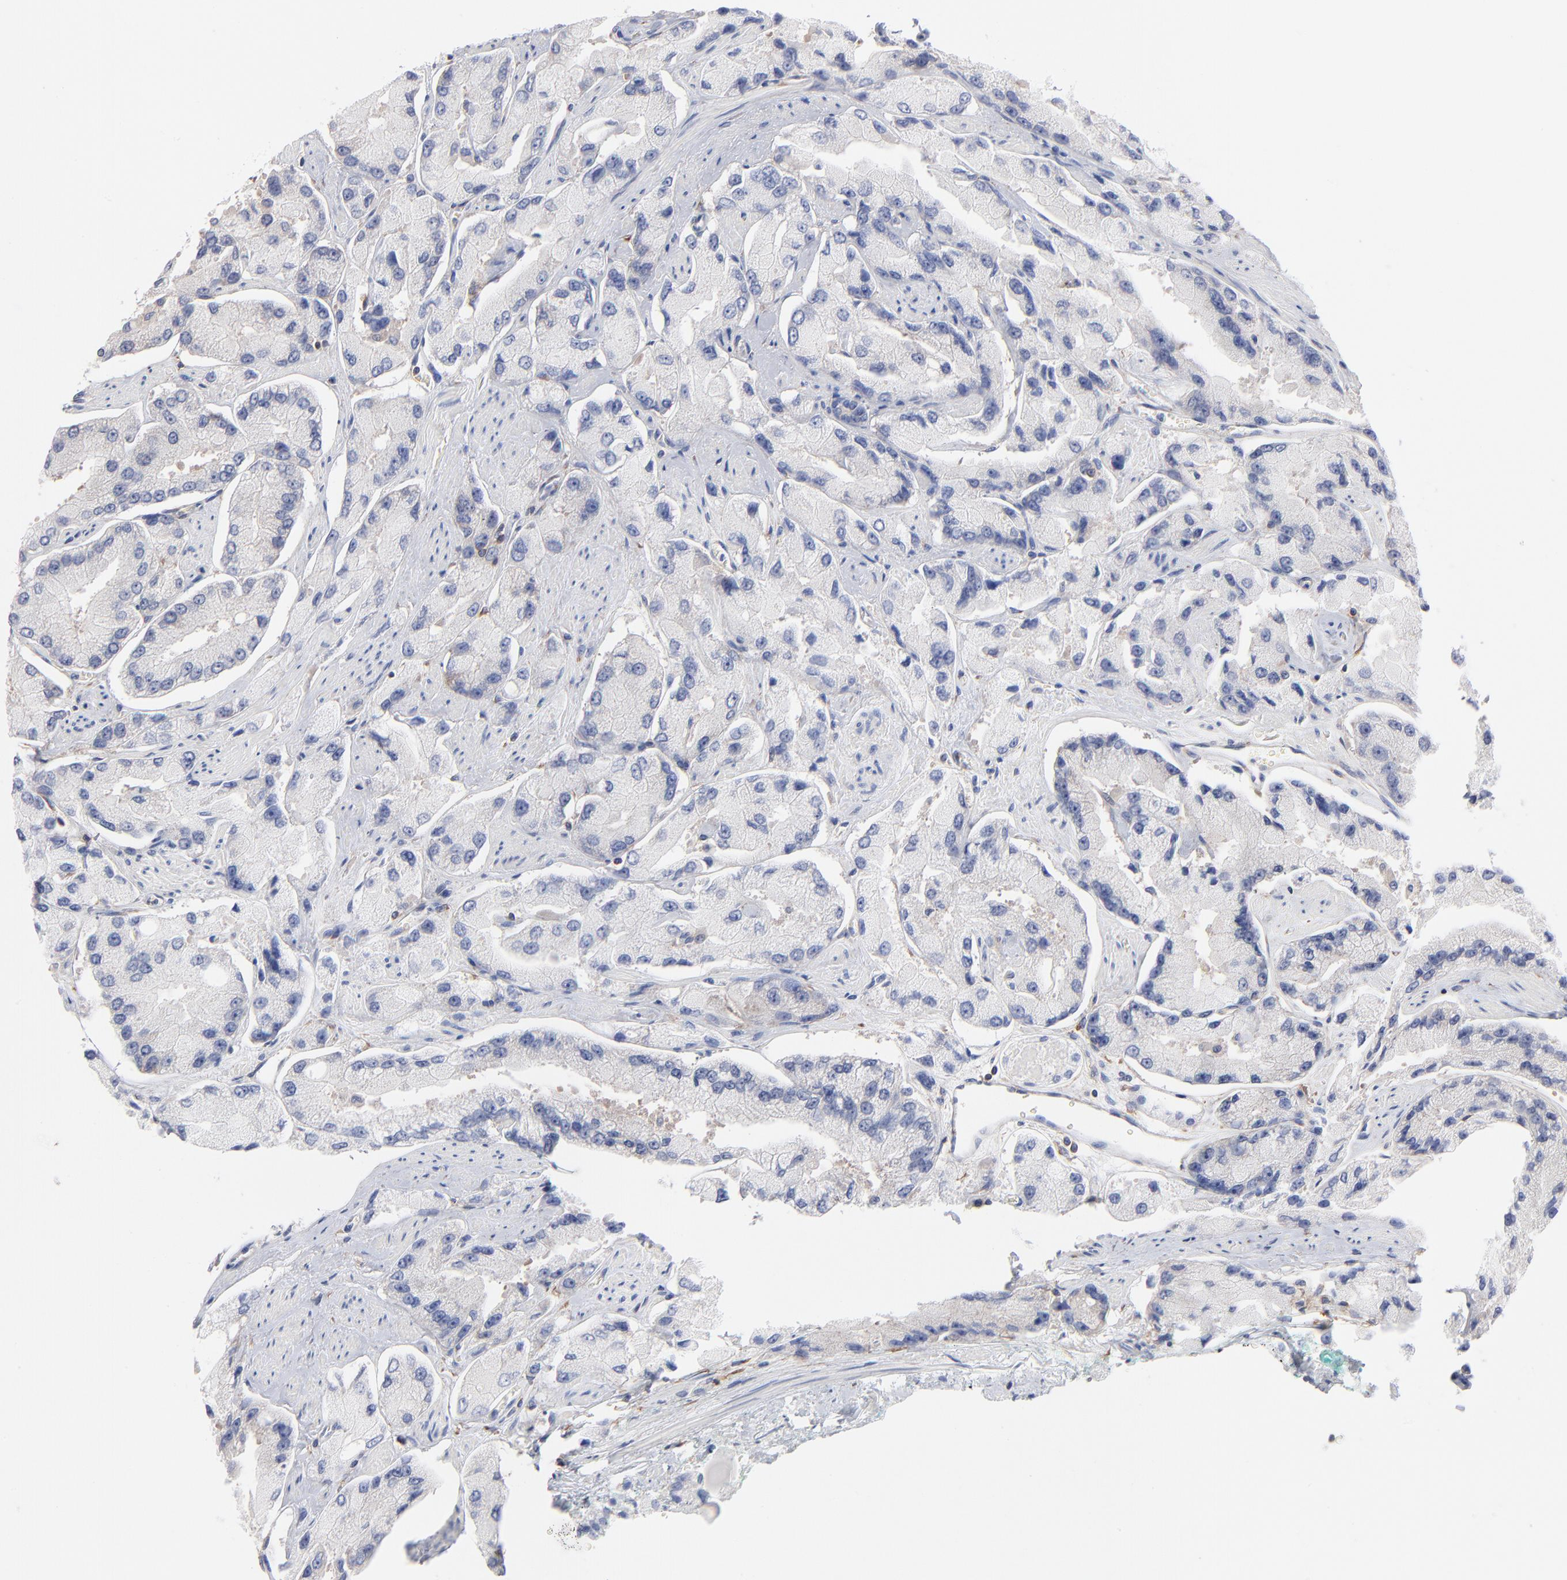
{"staining": {"intensity": "negative", "quantity": "none", "location": "none"}, "tissue": "prostate cancer", "cell_type": "Tumor cells", "image_type": "cancer", "snomed": [{"axis": "morphology", "description": "Adenocarcinoma, High grade"}, {"axis": "topography", "description": "Prostate"}], "caption": "DAB (3,3'-diaminobenzidine) immunohistochemical staining of adenocarcinoma (high-grade) (prostate) reveals no significant positivity in tumor cells.", "gene": "SEPTIN6", "patient": {"sex": "male", "age": 58}}